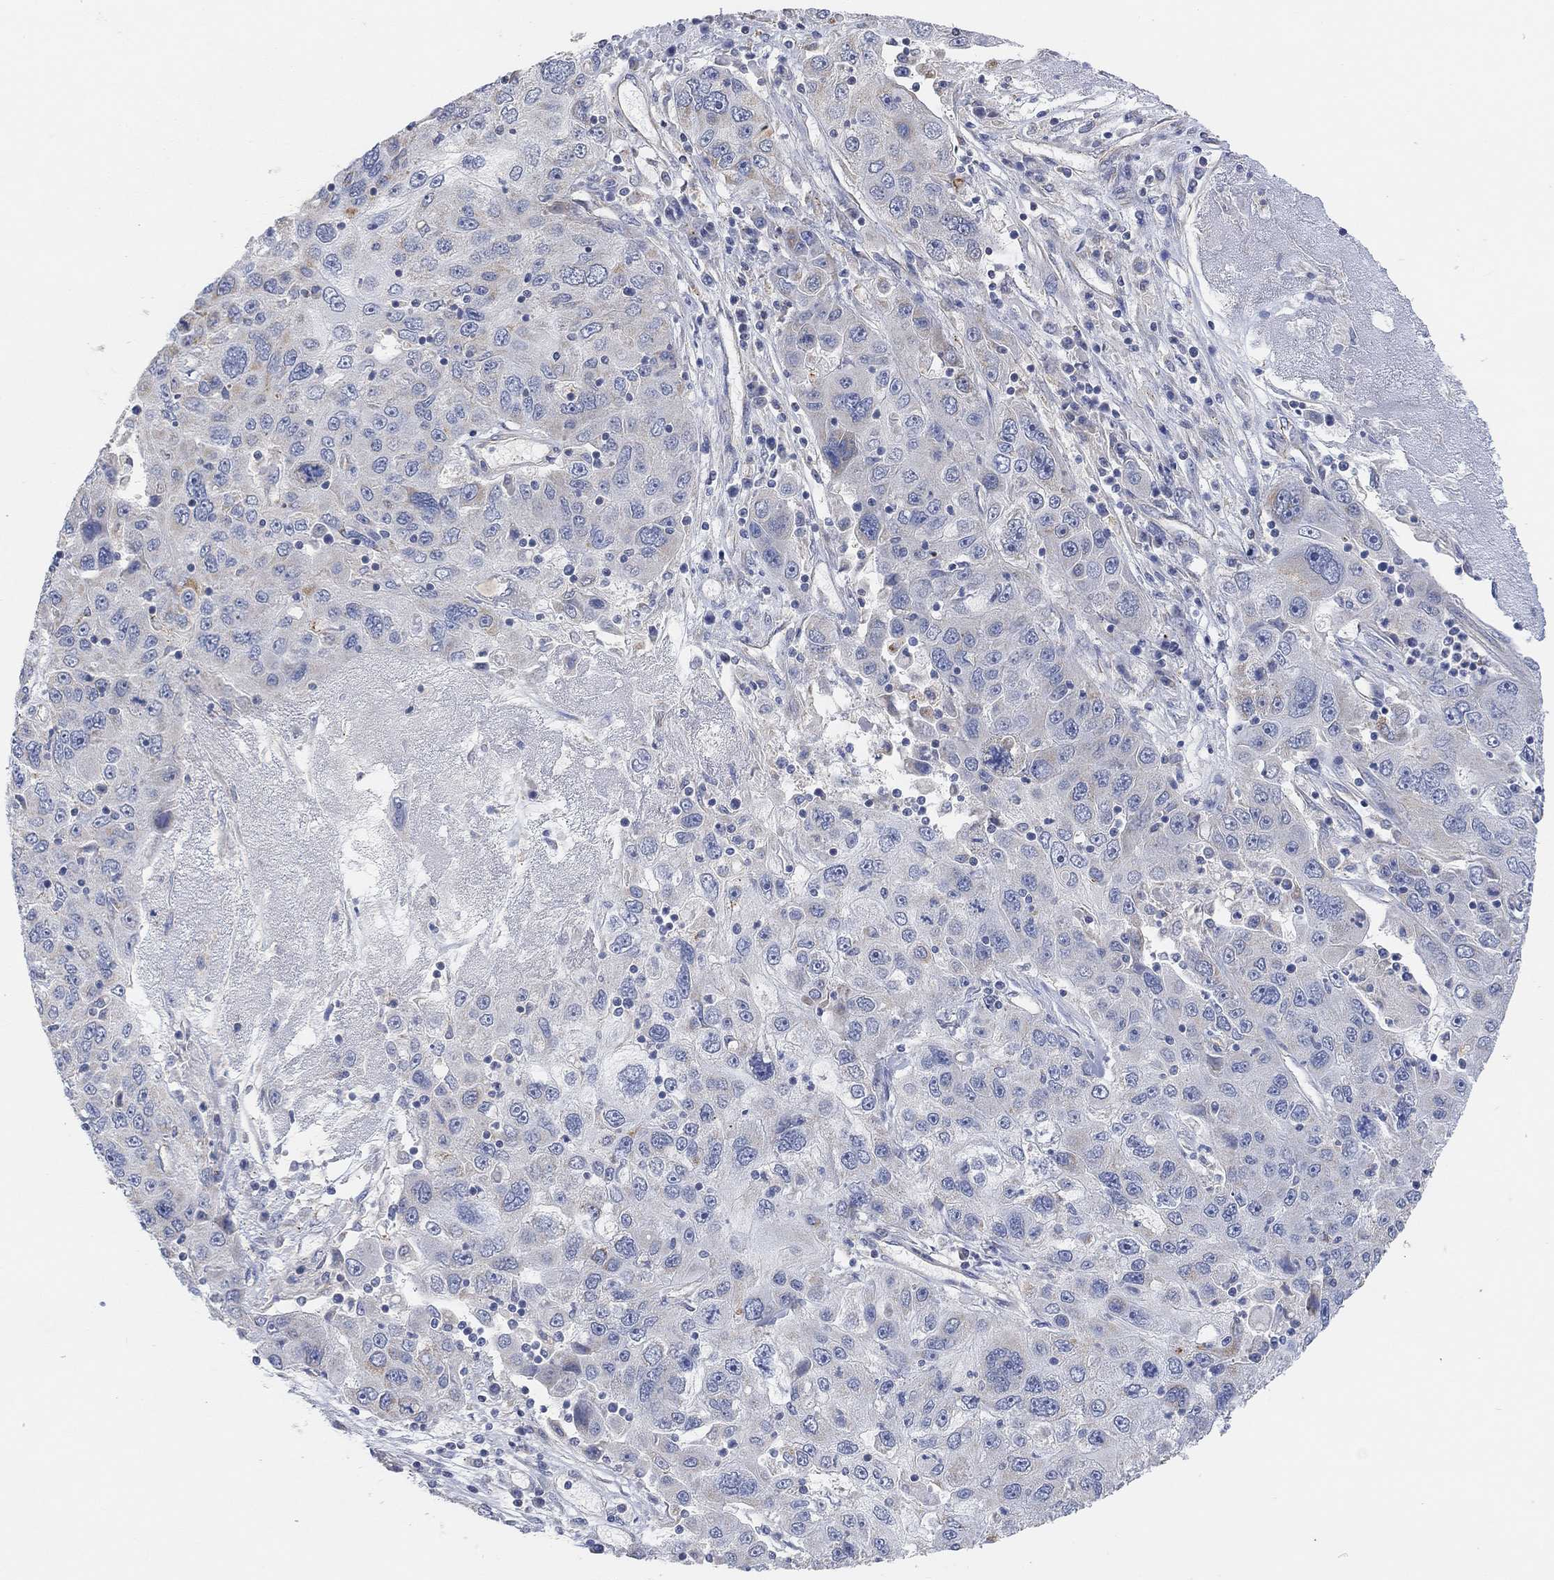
{"staining": {"intensity": "weak", "quantity": "<25%", "location": "cytoplasmic/membranous"}, "tissue": "stomach cancer", "cell_type": "Tumor cells", "image_type": "cancer", "snomed": [{"axis": "morphology", "description": "Adenocarcinoma, NOS"}, {"axis": "topography", "description": "Stomach"}], "caption": "Tumor cells show no significant staining in stomach cancer (adenocarcinoma).", "gene": "HCRTR1", "patient": {"sex": "male", "age": 56}}